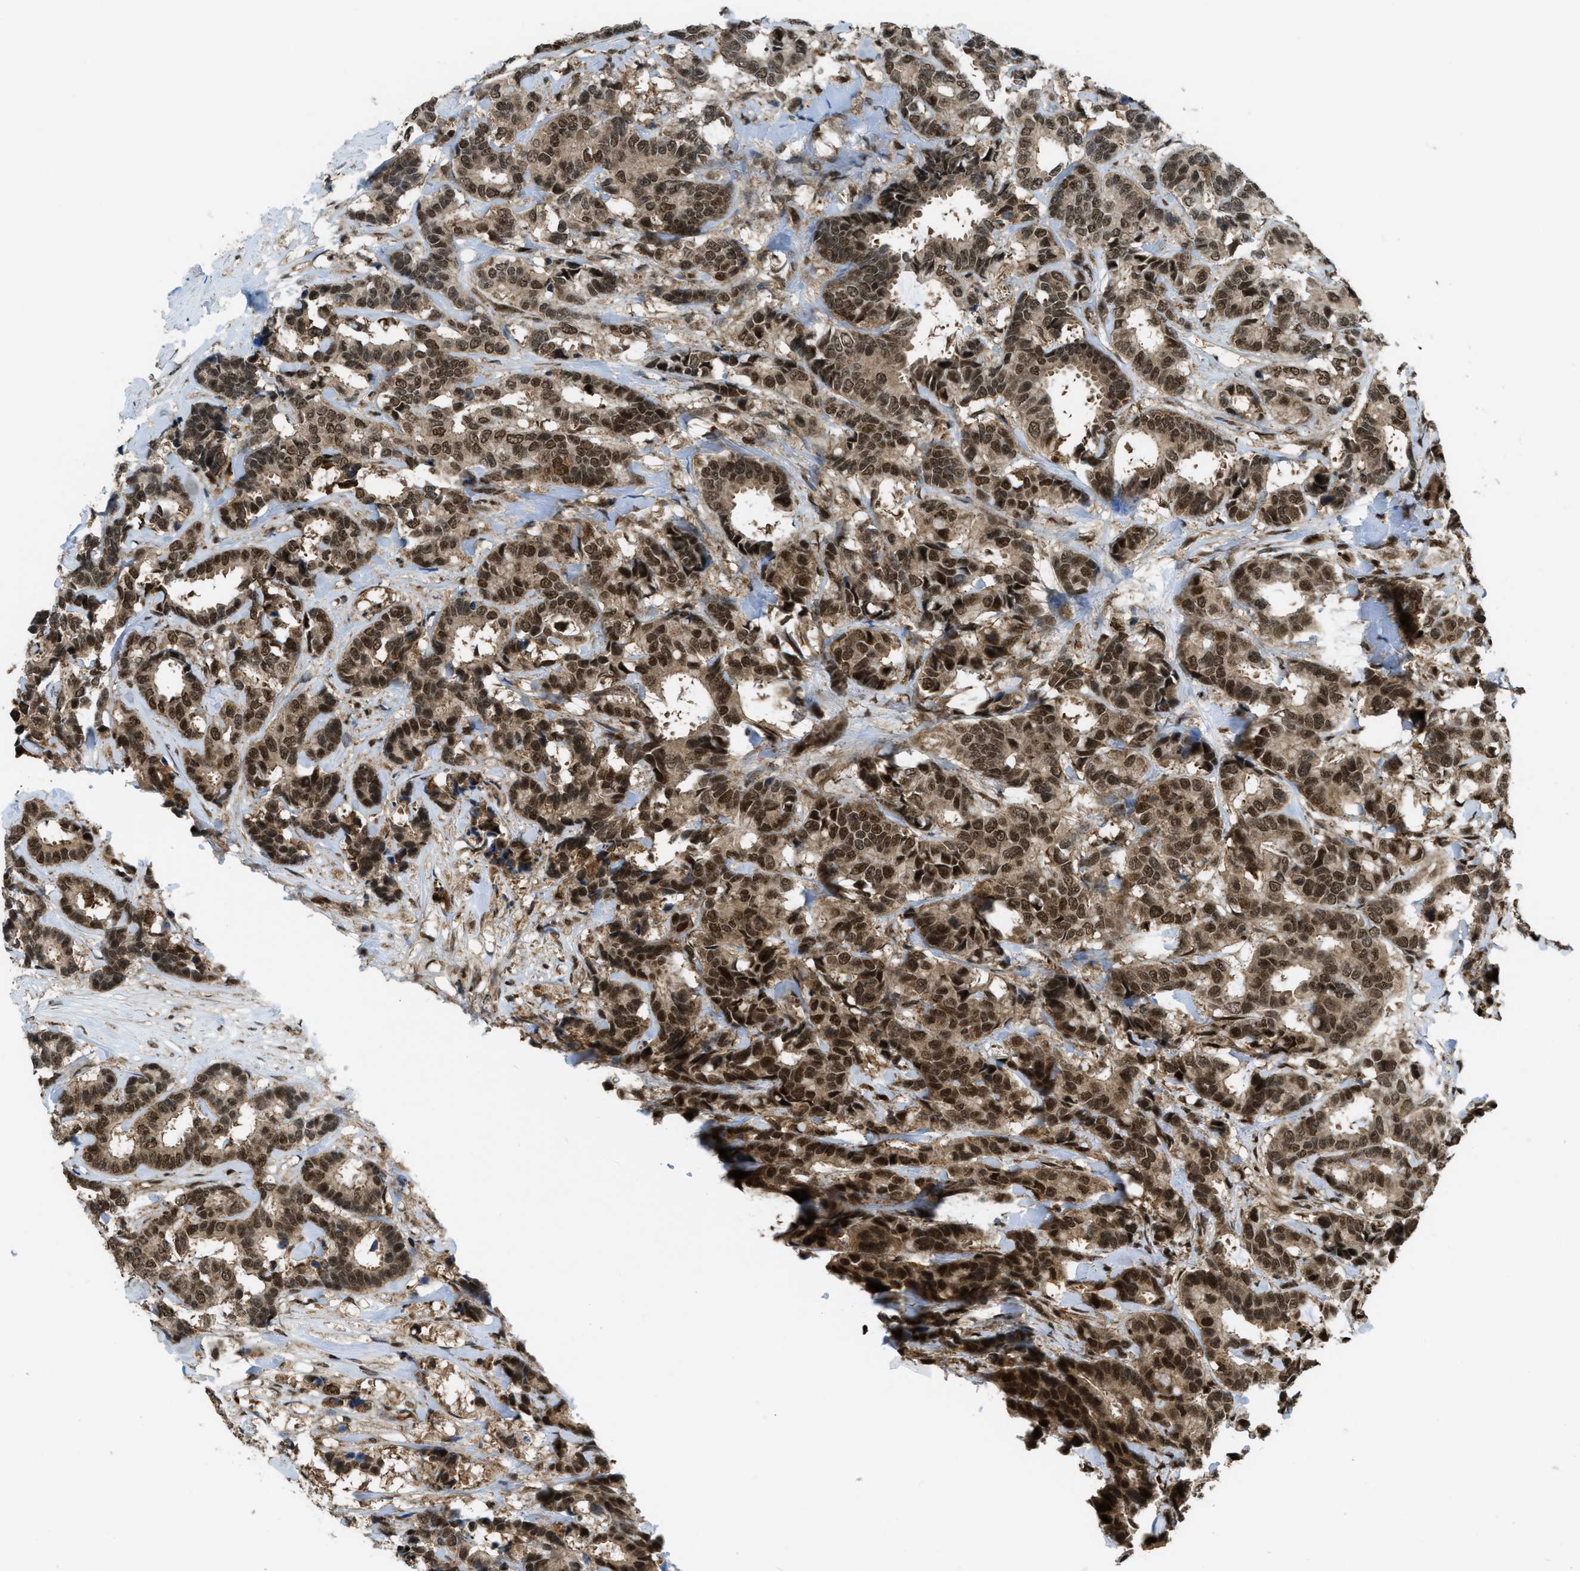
{"staining": {"intensity": "strong", "quantity": ">75%", "location": "cytoplasmic/membranous,nuclear"}, "tissue": "breast cancer", "cell_type": "Tumor cells", "image_type": "cancer", "snomed": [{"axis": "morphology", "description": "Duct carcinoma"}, {"axis": "topography", "description": "Breast"}], "caption": "Immunohistochemical staining of breast intraductal carcinoma shows strong cytoplasmic/membranous and nuclear protein positivity in approximately >75% of tumor cells.", "gene": "TNPO1", "patient": {"sex": "female", "age": 87}}